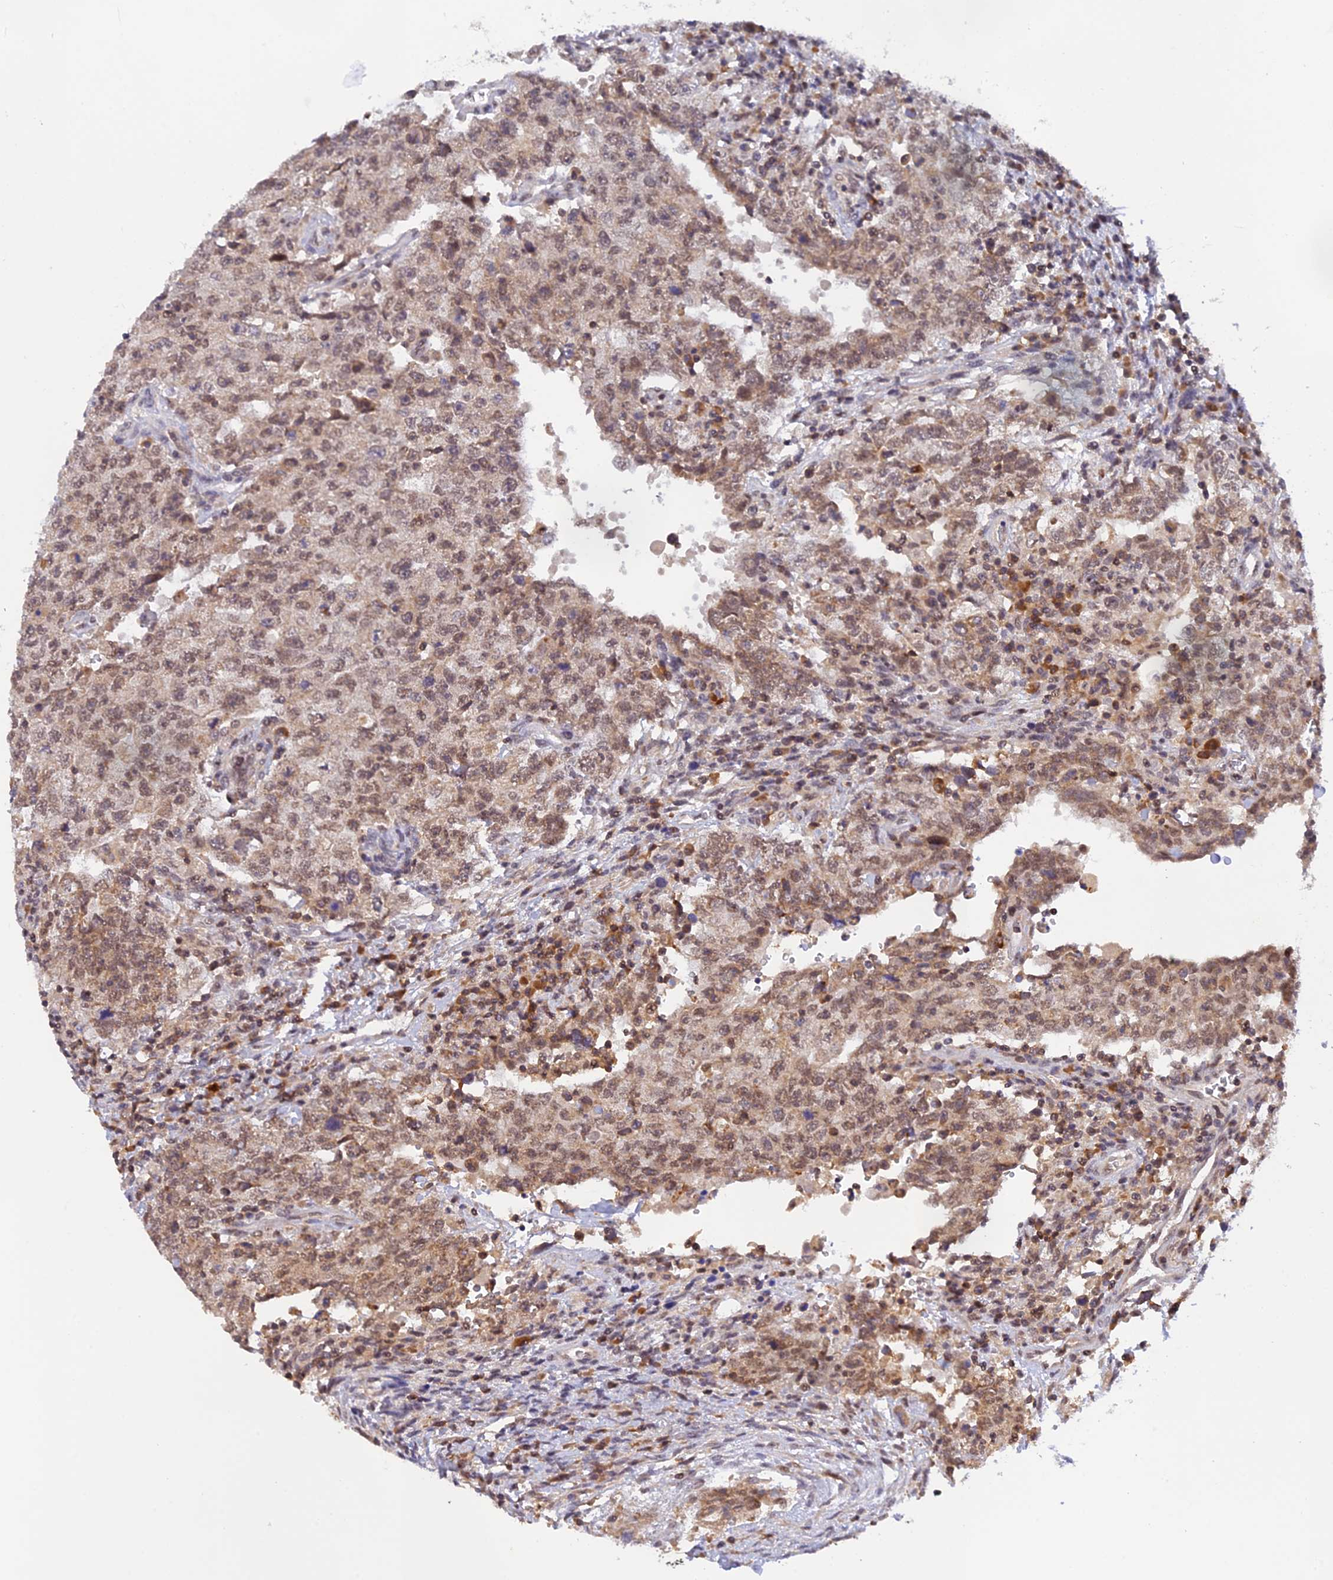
{"staining": {"intensity": "moderate", "quantity": ">75%", "location": "cytoplasmic/membranous,nuclear"}, "tissue": "testis cancer", "cell_type": "Tumor cells", "image_type": "cancer", "snomed": [{"axis": "morphology", "description": "Carcinoma, Embryonal, NOS"}, {"axis": "topography", "description": "Testis"}], "caption": "Protein analysis of testis cancer tissue displays moderate cytoplasmic/membranous and nuclear positivity in about >75% of tumor cells.", "gene": "PEX16", "patient": {"sex": "male", "age": 26}}